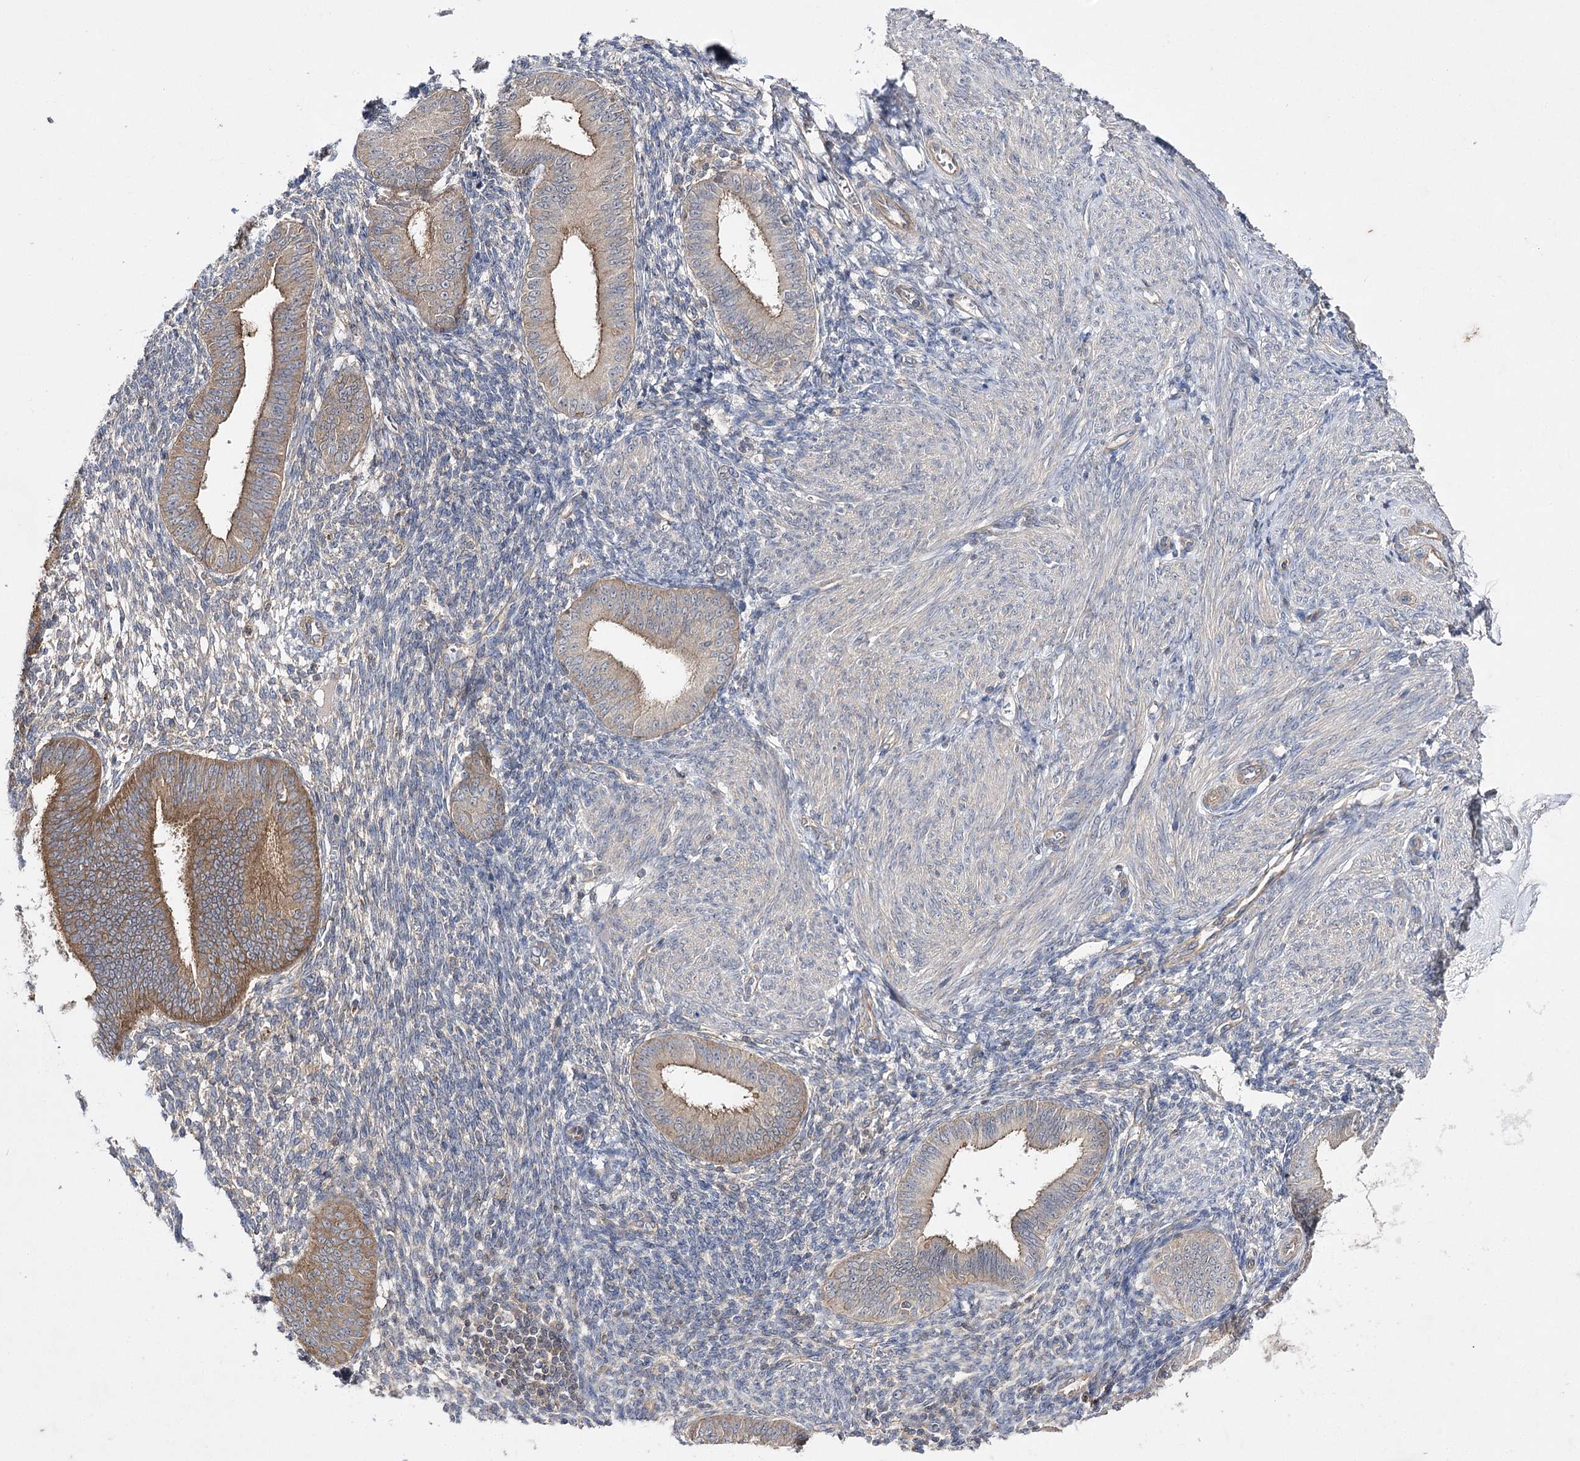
{"staining": {"intensity": "negative", "quantity": "none", "location": "none"}, "tissue": "endometrium", "cell_type": "Cells in endometrial stroma", "image_type": "normal", "snomed": [{"axis": "morphology", "description": "Normal tissue, NOS"}, {"axis": "topography", "description": "Uterus"}, {"axis": "topography", "description": "Endometrium"}], "caption": "Immunohistochemistry micrograph of normal endometrium stained for a protein (brown), which demonstrates no positivity in cells in endometrial stroma.", "gene": "BCR", "patient": {"sex": "female", "age": 48}}